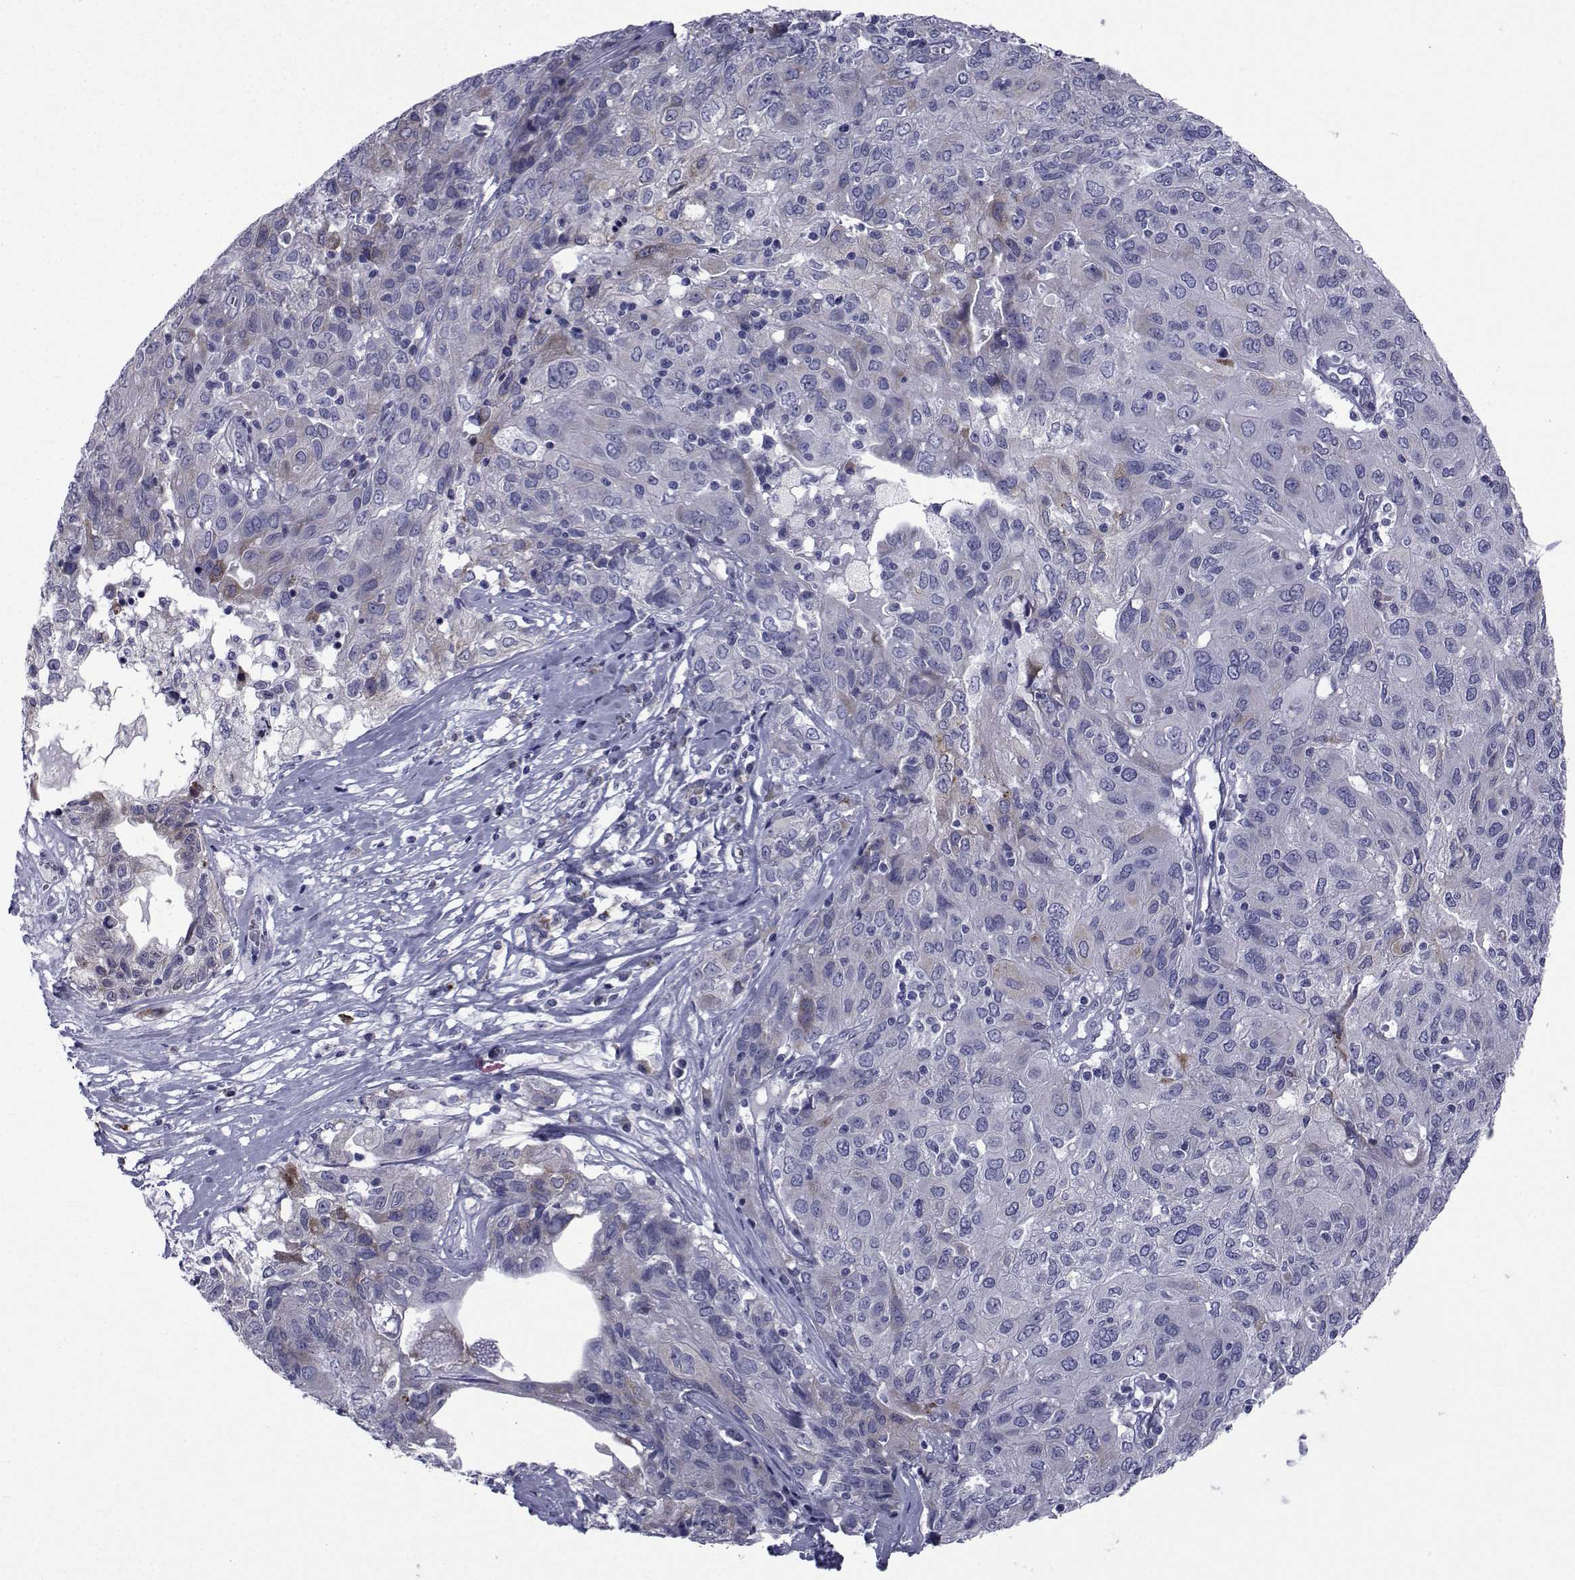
{"staining": {"intensity": "weak", "quantity": "<25%", "location": "cytoplasmic/membranous"}, "tissue": "ovarian cancer", "cell_type": "Tumor cells", "image_type": "cancer", "snomed": [{"axis": "morphology", "description": "Carcinoma, endometroid"}, {"axis": "topography", "description": "Ovary"}], "caption": "Ovarian cancer stained for a protein using immunohistochemistry (IHC) exhibits no staining tumor cells.", "gene": "ROPN1", "patient": {"sex": "female", "age": 50}}